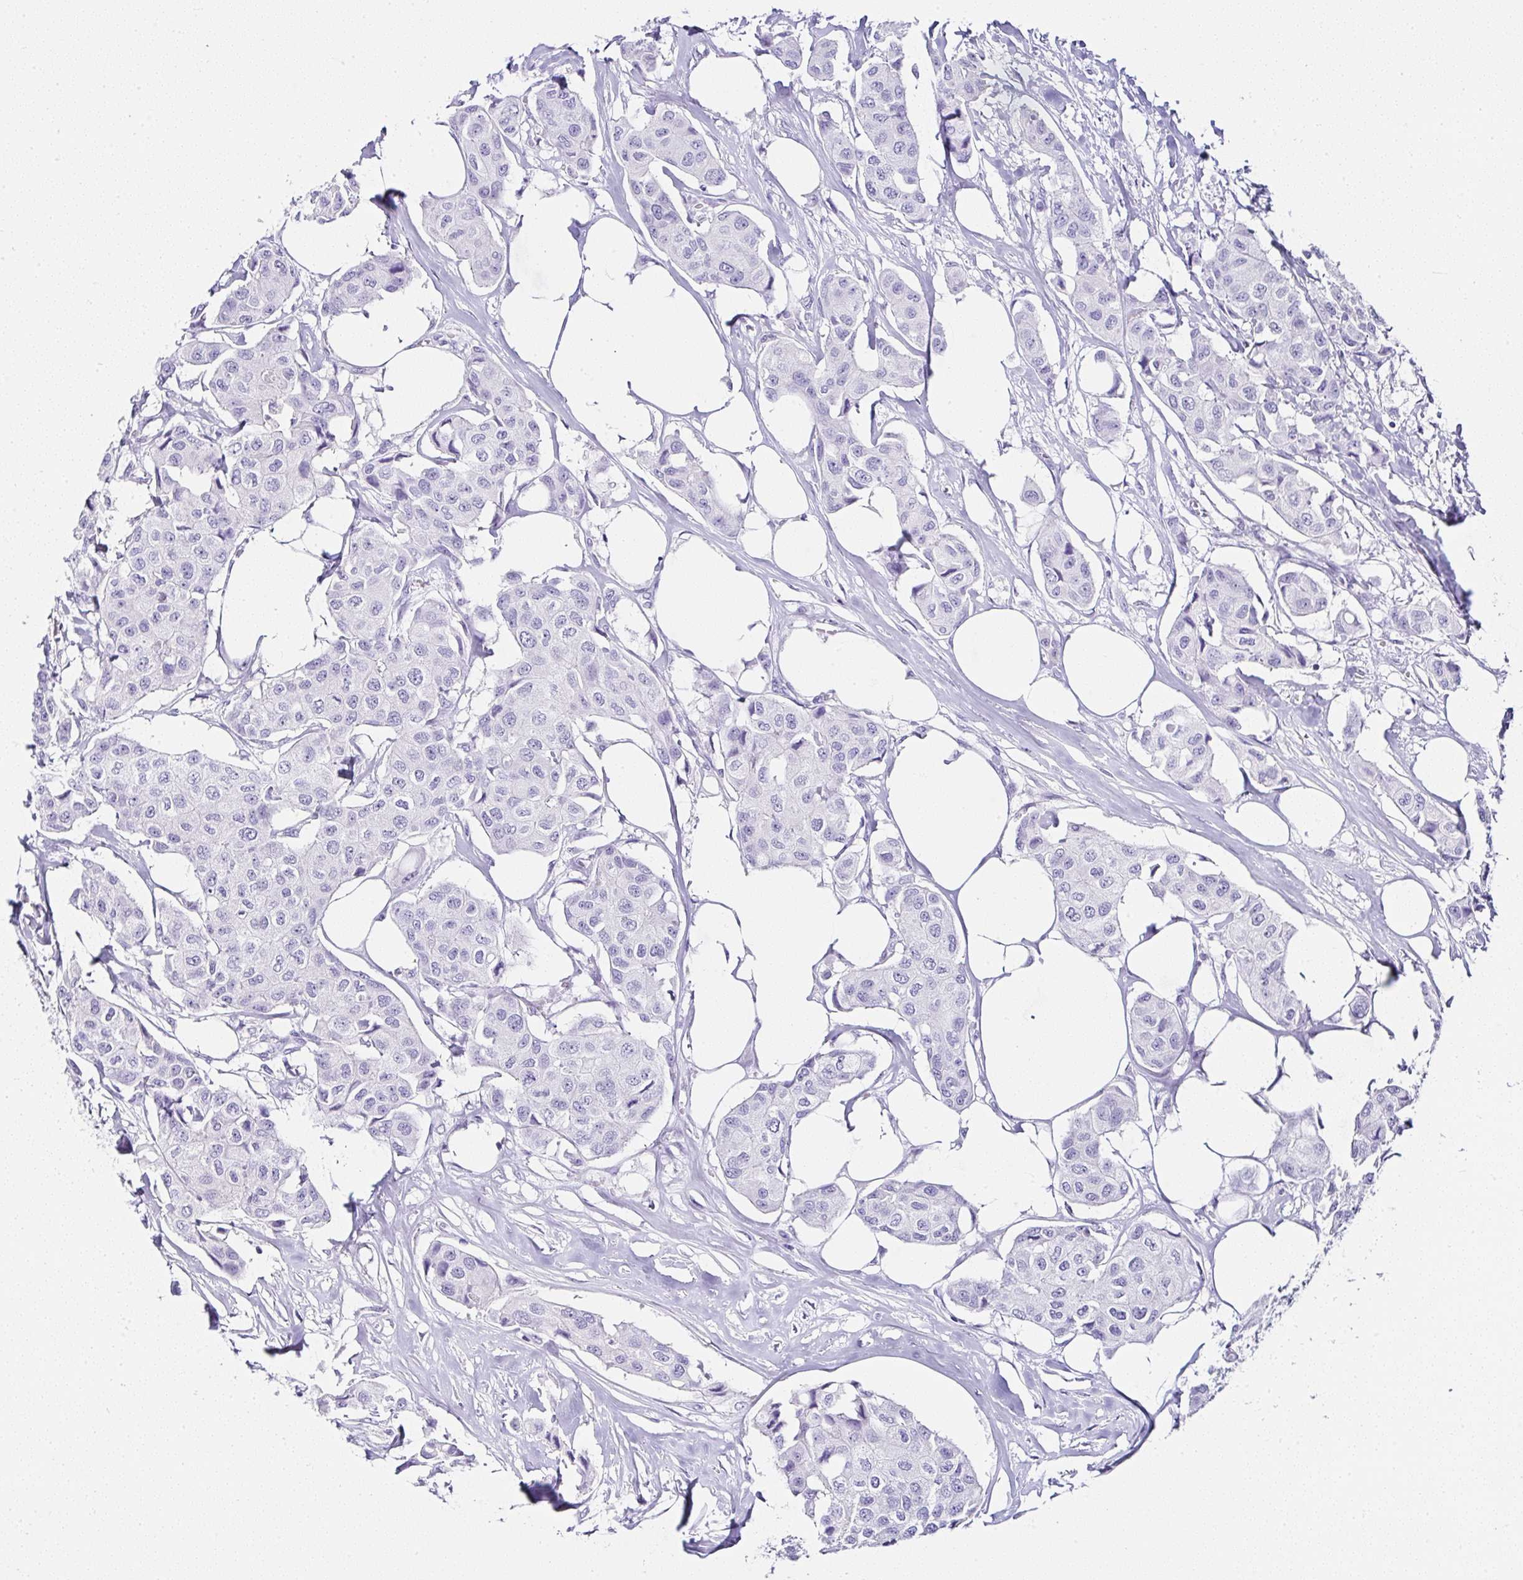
{"staining": {"intensity": "negative", "quantity": "none", "location": "none"}, "tissue": "breast cancer", "cell_type": "Tumor cells", "image_type": "cancer", "snomed": [{"axis": "morphology", "description": "Duct carcinoma"}, {"axis": "topography", "description": "Breast"}, {"axis": "topography", "description": "Lymph node"}], "caption": "DAB immunohistochemical staining of human breast cancer exhibits no significant expression in tumor cells.", "gene": "SERPINB3", "patient": {"sex": "female", "age": 80}}